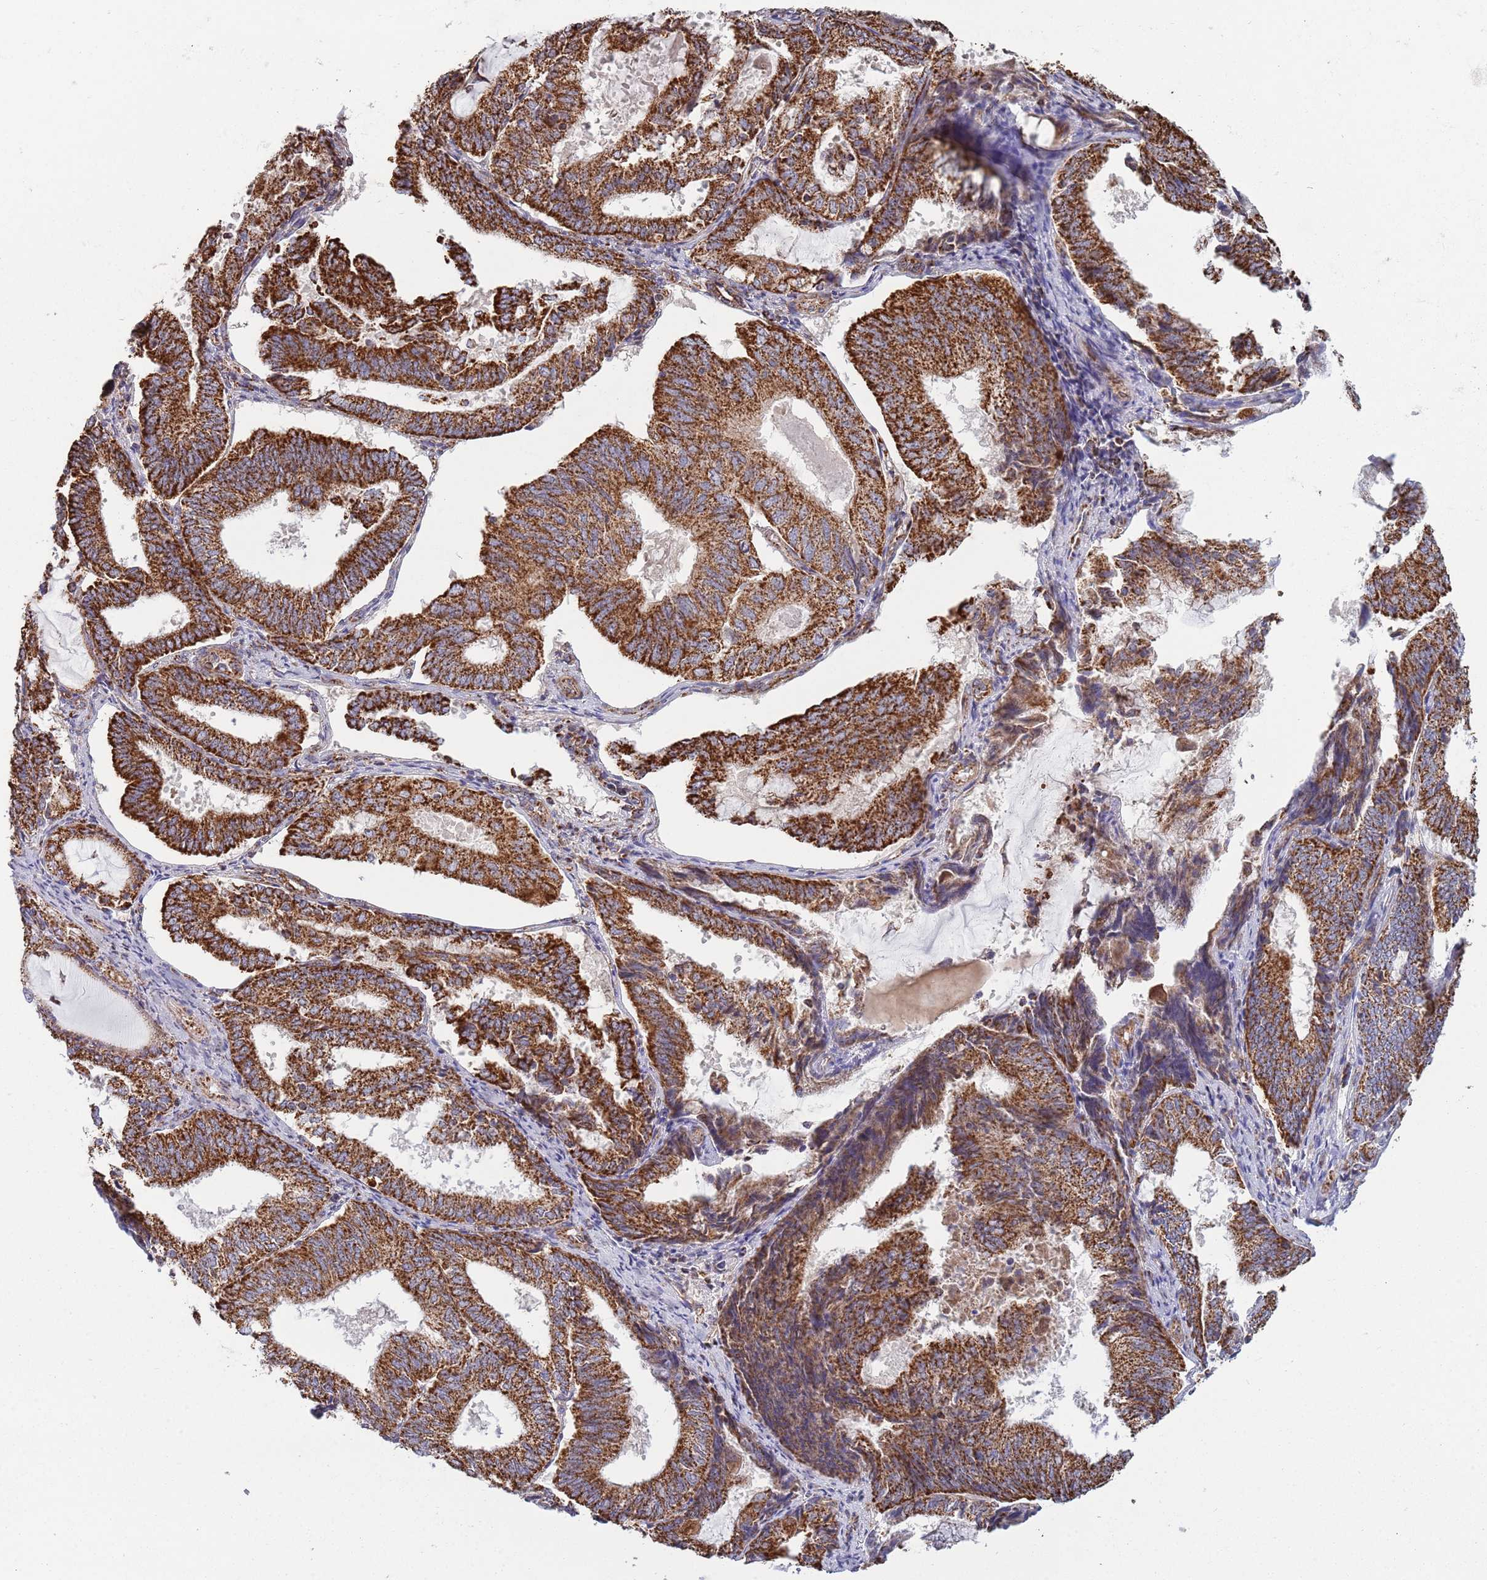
{"staining": {"intensity": "strong", "quantity": ">75%", "location": "cytoplasmic/membranous"}, "tissue": "endometrial cancer", "cell_type": "Tumor cells", "image_type": "cancer", "snomed": [{"axis": "morphology", "description": "Adenocarcinoma, NOS"}, {"axis": "topography", "description": "Endometrium"}], "caption": "Approximately >75% of tumor cells in adenocarcinoma (endometrial) demonstrate strong cytoplasmic/membranous protein expression as visualized by brown immunohistochemical staining.", "gene": "VPS16", "patient": {"sex": "female", "age": 81}}